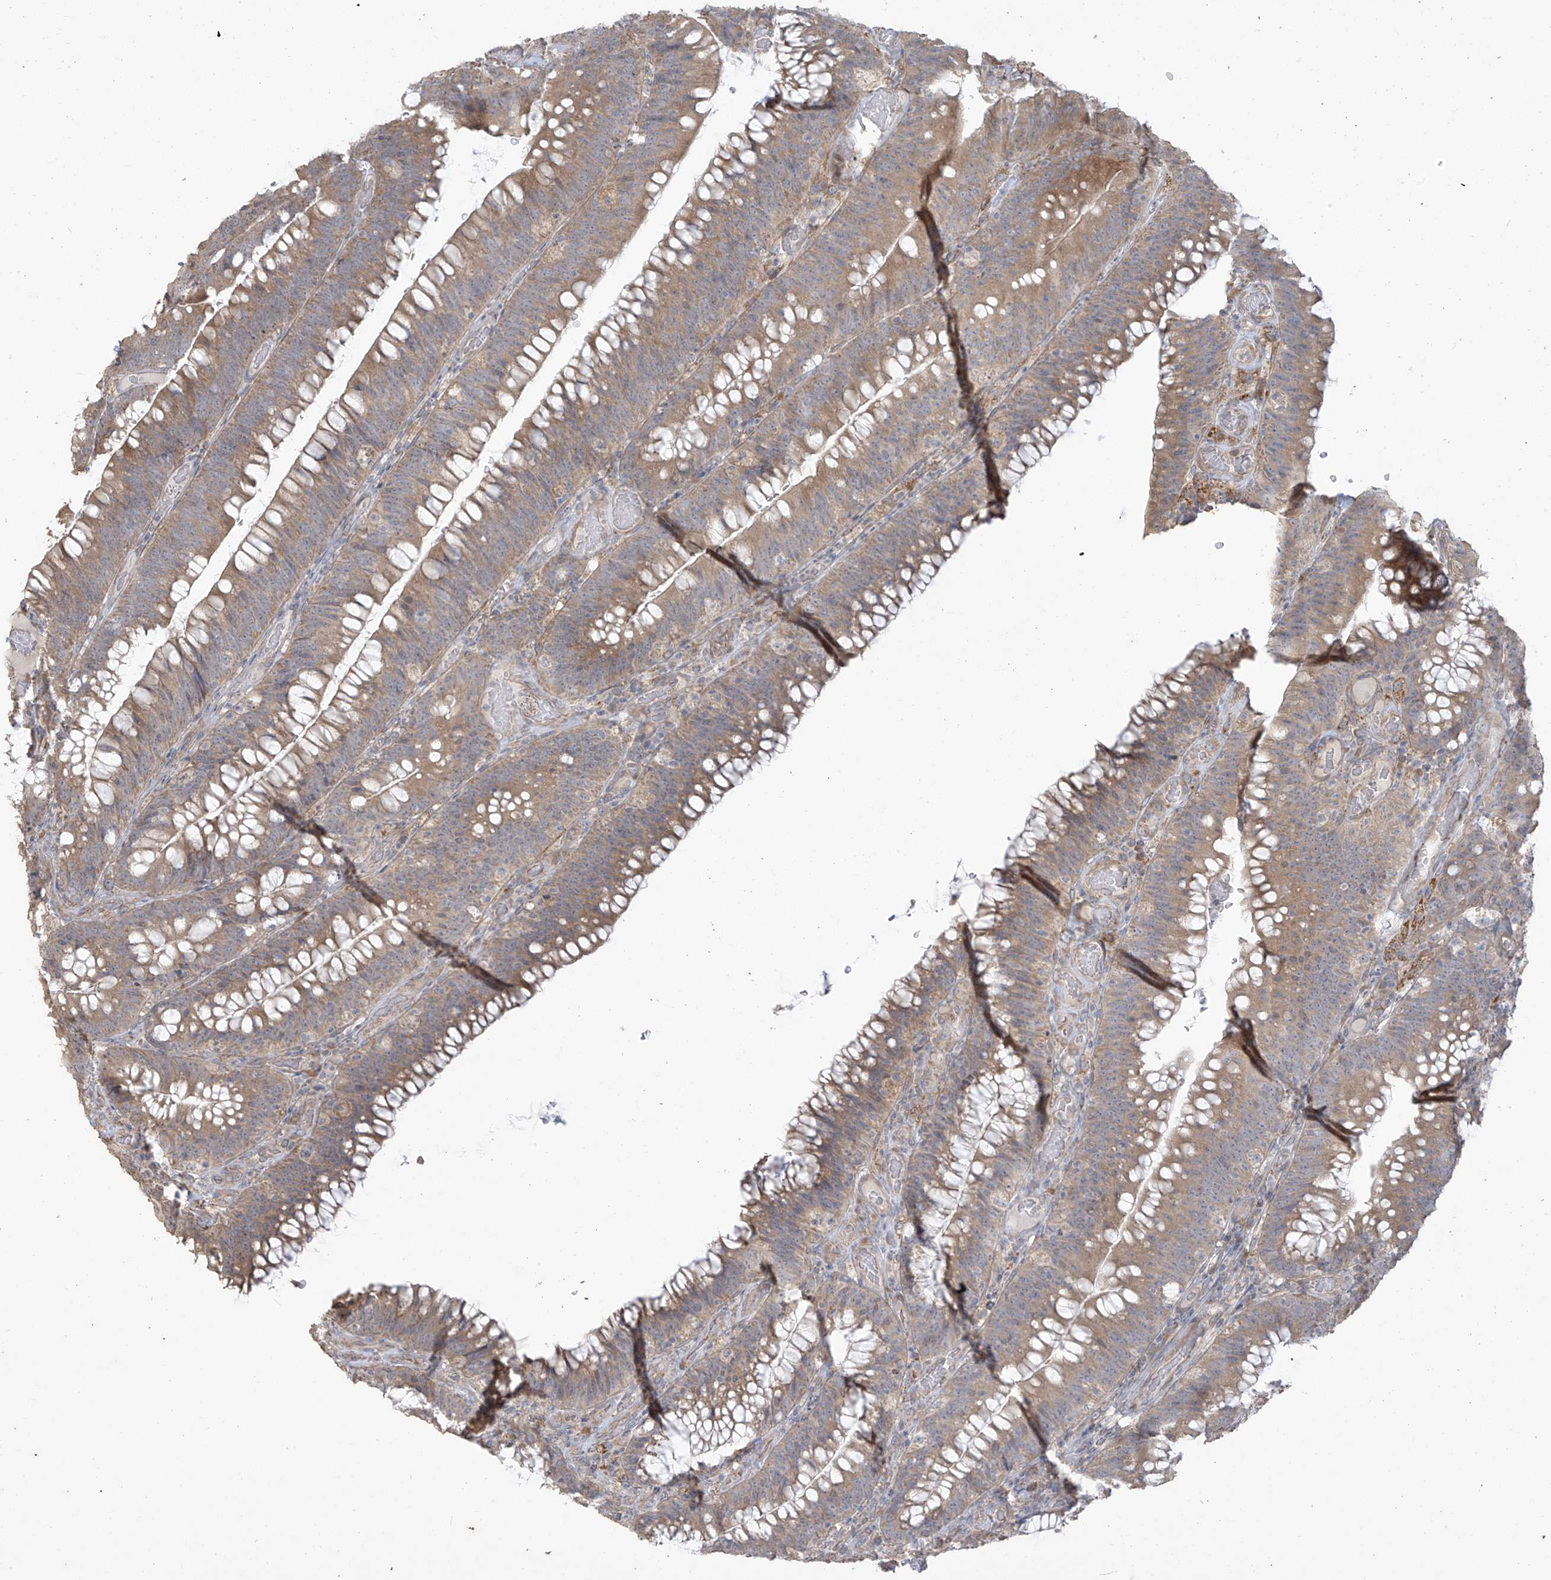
{"staining": {"intensity": "moderate", "quantity": ">75%", "location": "cytoplasmic/membranous"}, "tissue": "colorectal cancer", "cell_type": "Tumor cells", "image_type": "cancer", "snomed": [{"axis": "morphology", "description": "Normal tissue, NOS"}, {"axis": "topography", "description": "Colon"}], "caption": "This is a photomicrograph of immunohistochemistry staining of colorectal cancer, which shows moderate staining in the cytoplasmic/membranous of tumor cells.", "gene": "MAGIX", "patient": {"sex": "female", "age": 82}}